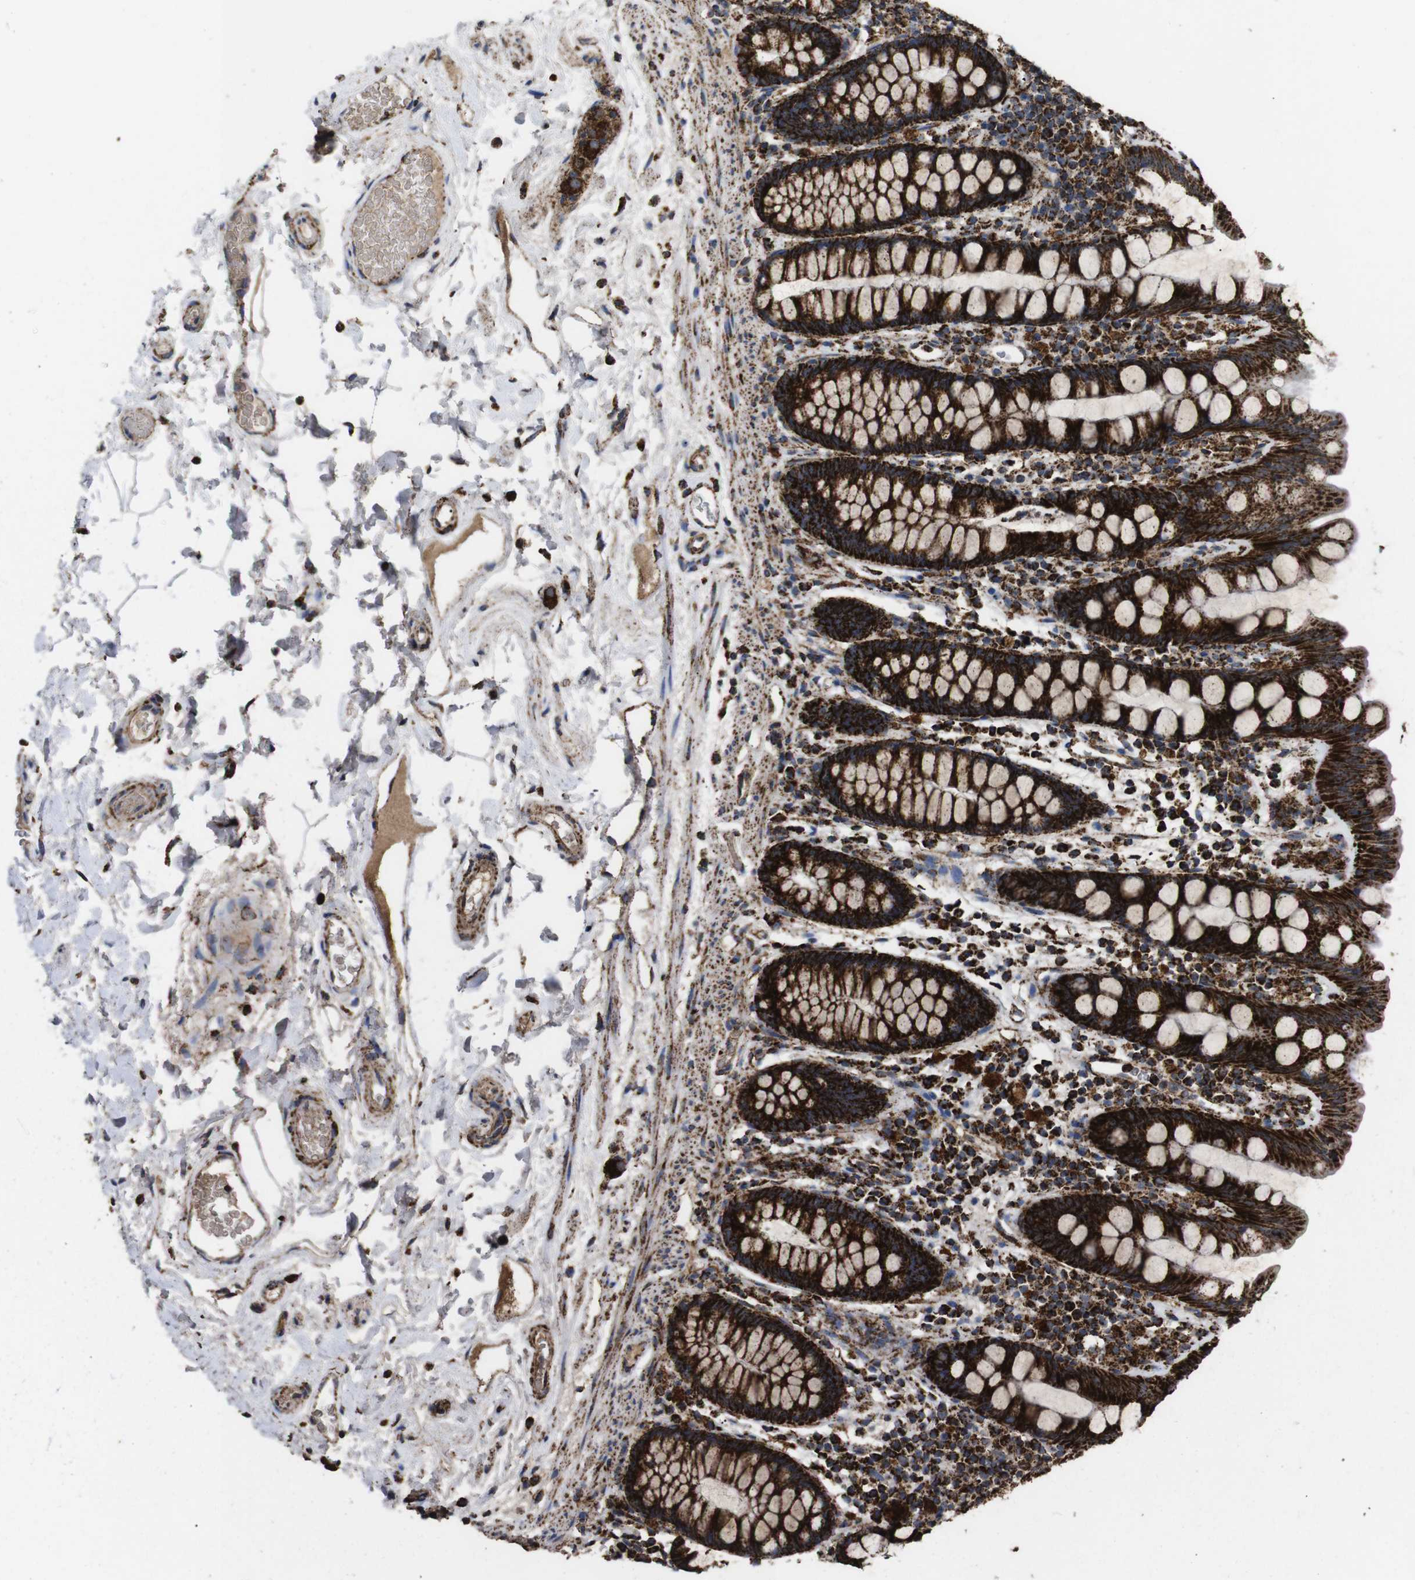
{"staining": {"intensity": "strong", "quantity": ">75%", "location": "cytoplasmic/membranous"}, "tissue": "colon", "cell_type": "Endothelial cells", "image_type": "normal", "snomed": [{"axis": "morphology", "description": "Normal tissue, NOS"}, {"axis": "topography", "description": "Colon"}], "caption": "Immunohistochemical staining of unremarkable colon demonstrates strong cytoplasmic/membranous protein expression in about >75% of endothelial cells. The protein is shown in brown color, while the nuclei are stained blue.", "gene": "ATP5F1A", "patient": {"sex": "female", "age": 80}}